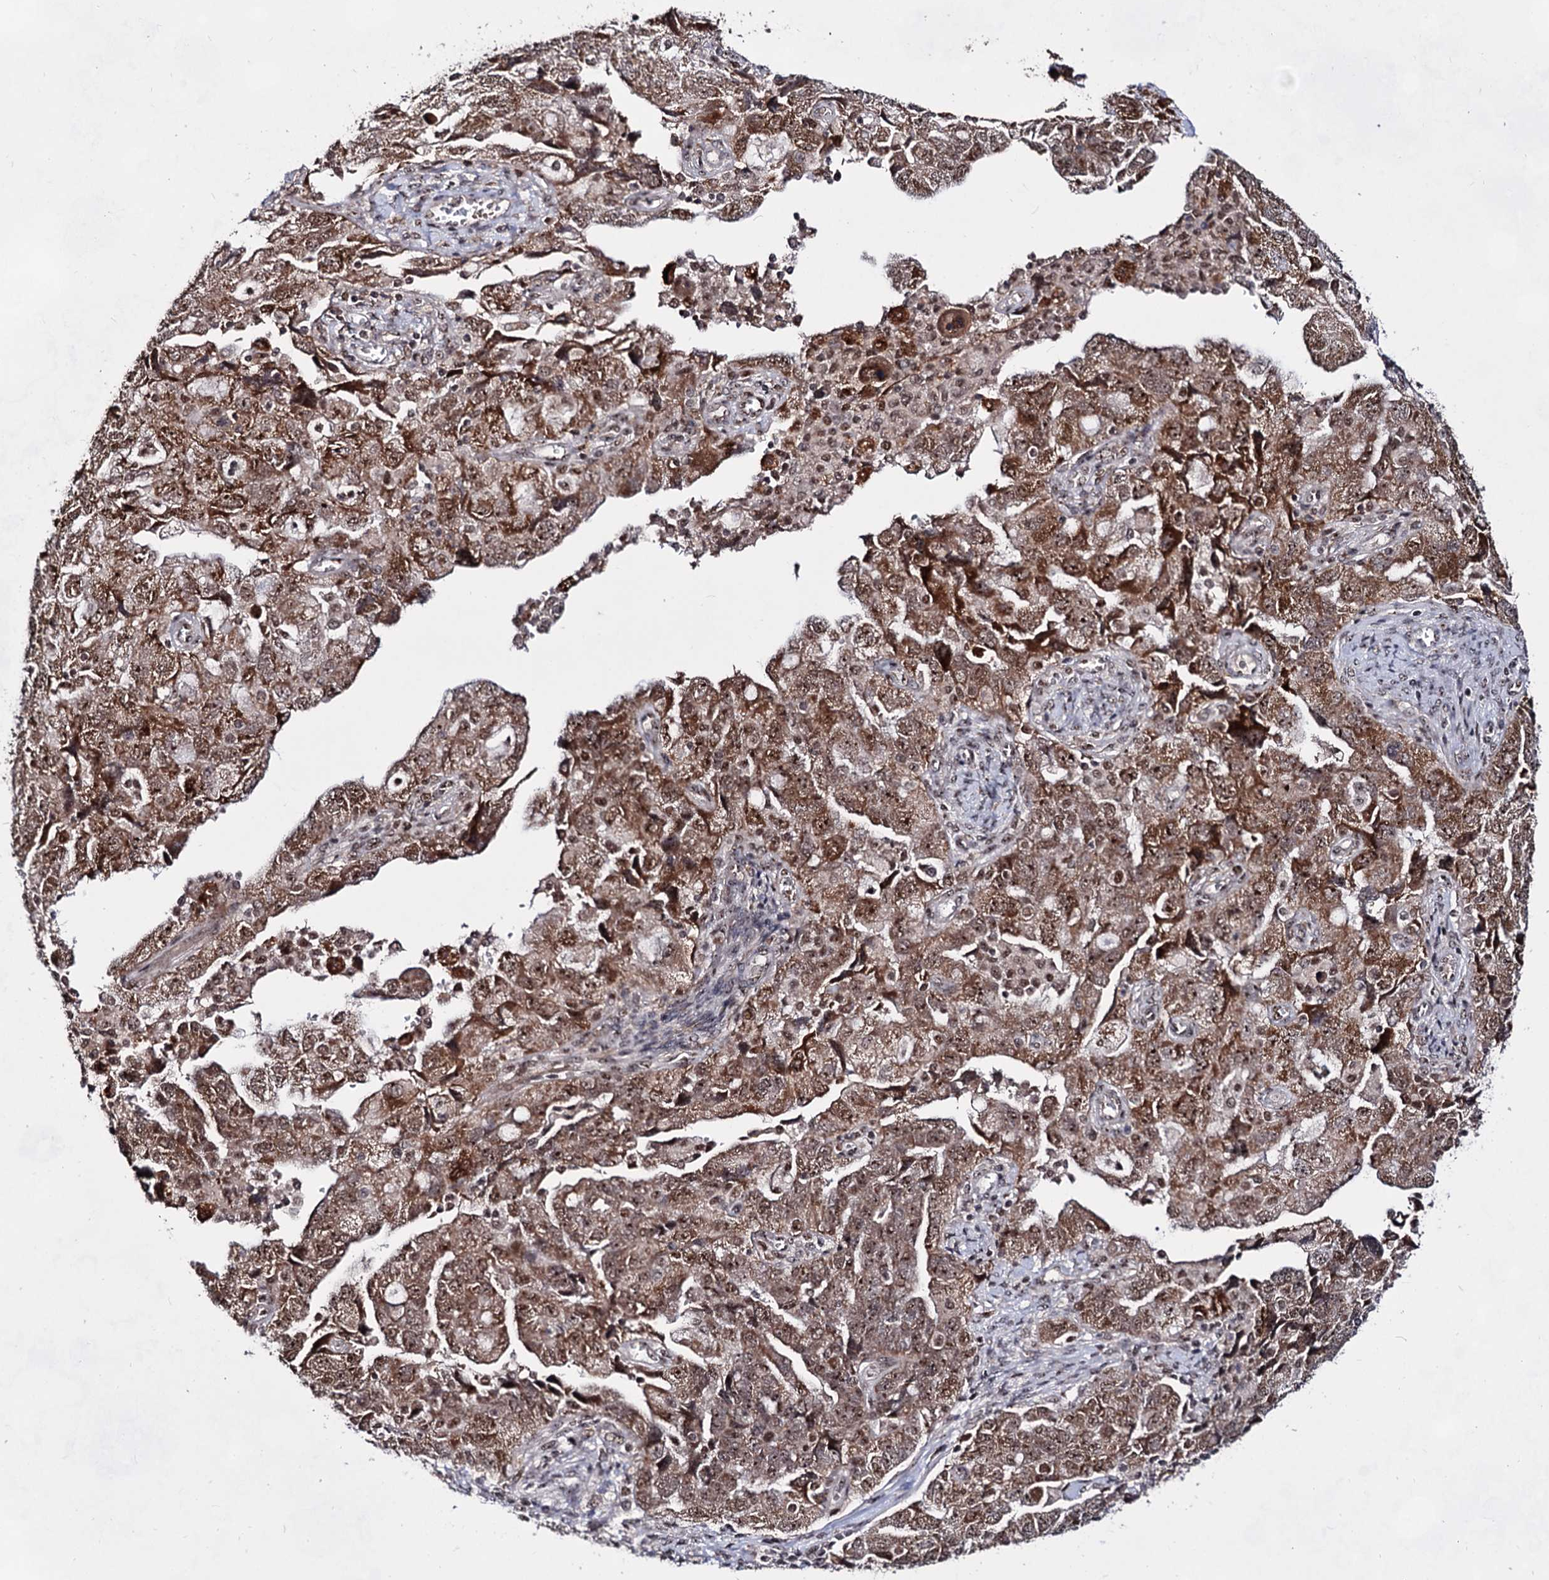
{"staining": {"intensity": "moderate", "quantity": ">75%", "location": "cytoplasmic/membranous,nuclear"}, "tissue": "ovarian cancer", "cell_type": "Tumor cells", "image_type": "cancer", "snomed": [{"axis": "morphology", "description": "Carcinoma, NOS"}, {"axis": "morphology", "description": "Cystadenocarcinoma, serous, NOS"}, {"axis": "topography", "description": "Ovary"}], "caption": "A histopathology image showing moderate cytoplasmic/membranous and nuclear positivity in about >75% of tumor cells in ovarian cancer (carcinoma), as visualized by brown immunohistochemical staining.", "gene": "EXOSC10", "patient": {"sex": "female", "age": 69}}